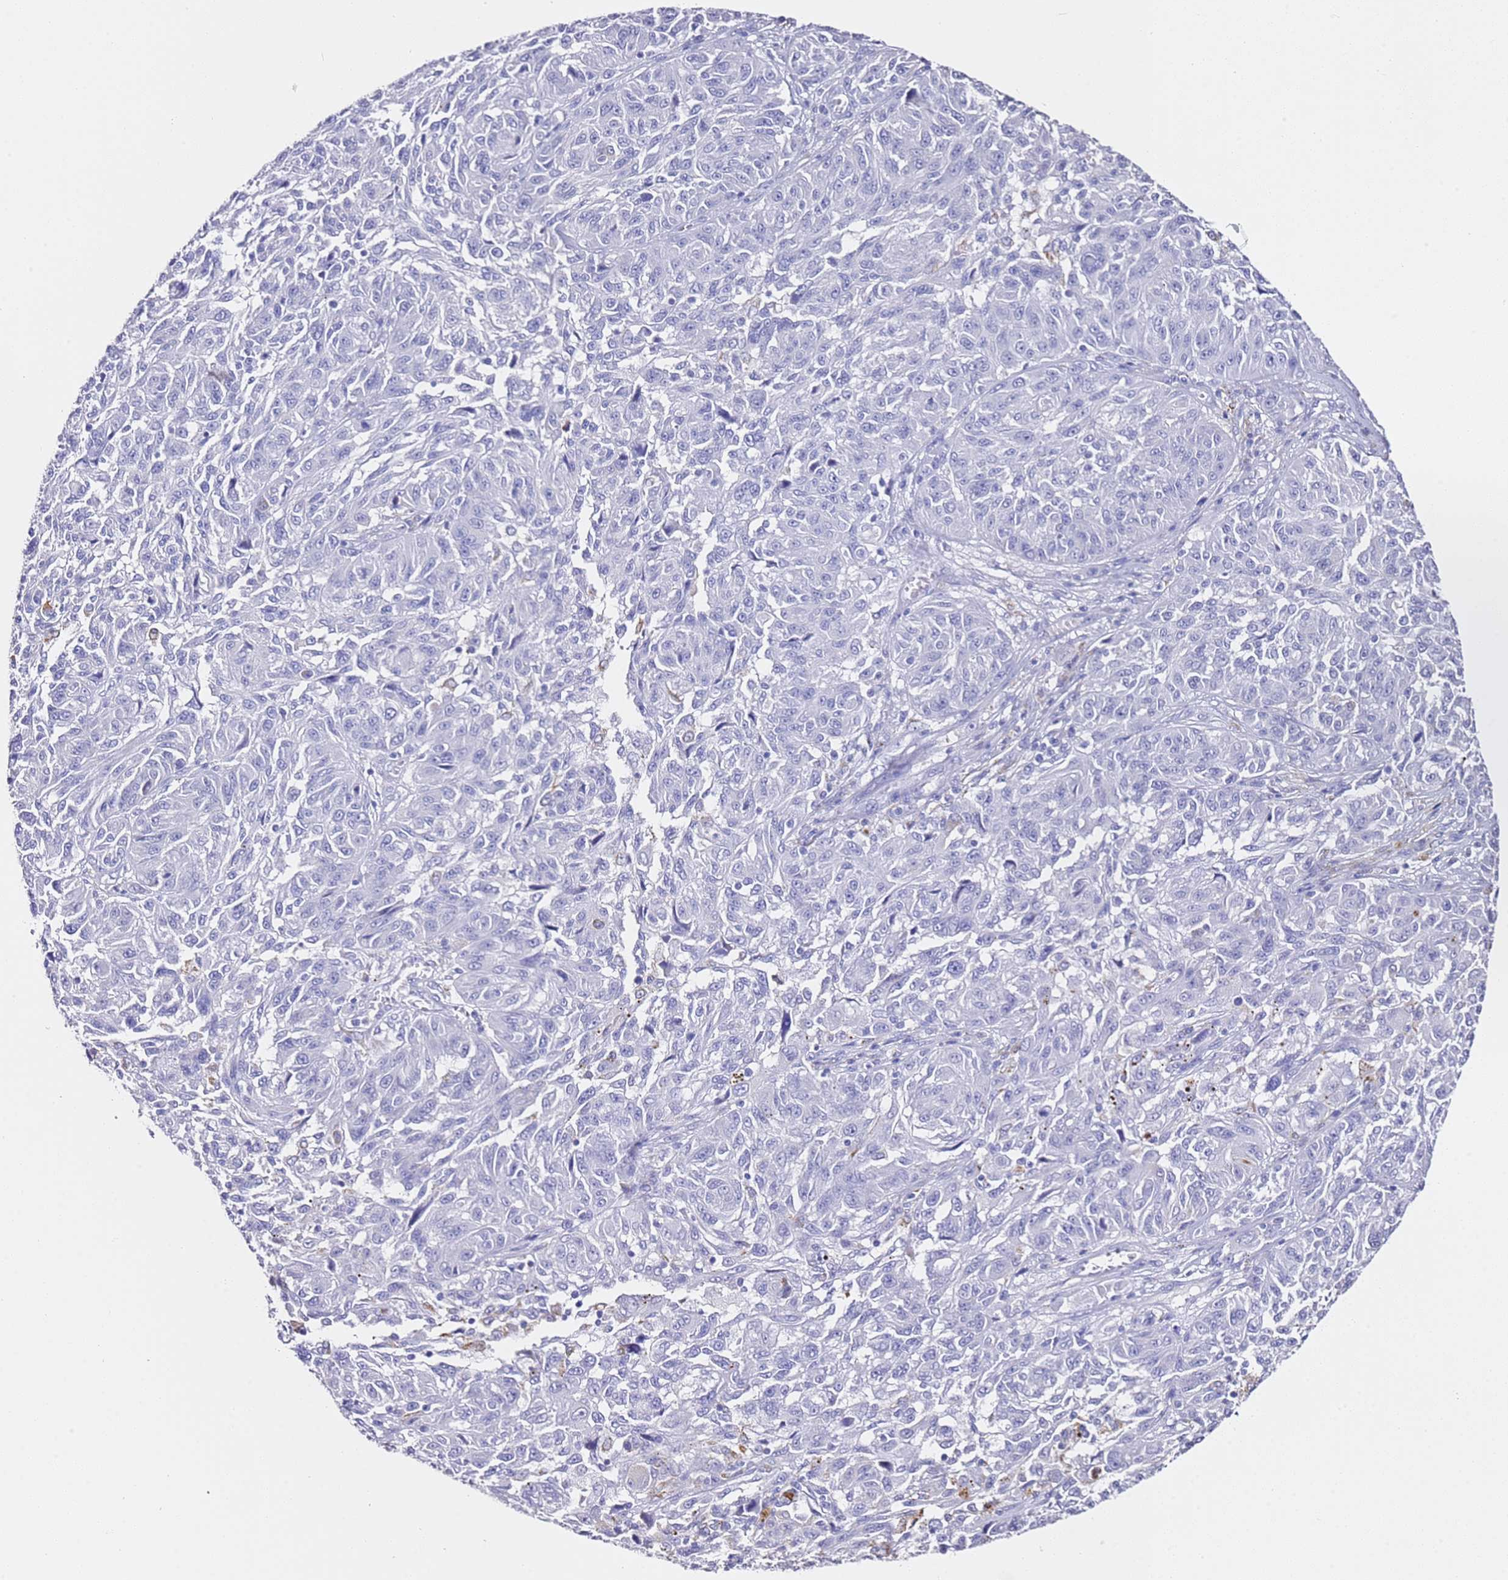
{"staining": {"intensity": "negative", "quantity": "none", "location": "none"}, "tissue": "melanoma", "cell_type": "Tumor cells", "image_type": "cancer", "snomed": [{"axis": "morphology", "description": "Malignant melanoma, NOS"}, {"axis": "topography", "description": "Skin"}], "caption": "Immunohistochemistry (IHC) of human malignant melanoma reveals no positivity in tumor cells.", "gene": "PTBP2", "patient": {"sex": "male", "age": 53}}